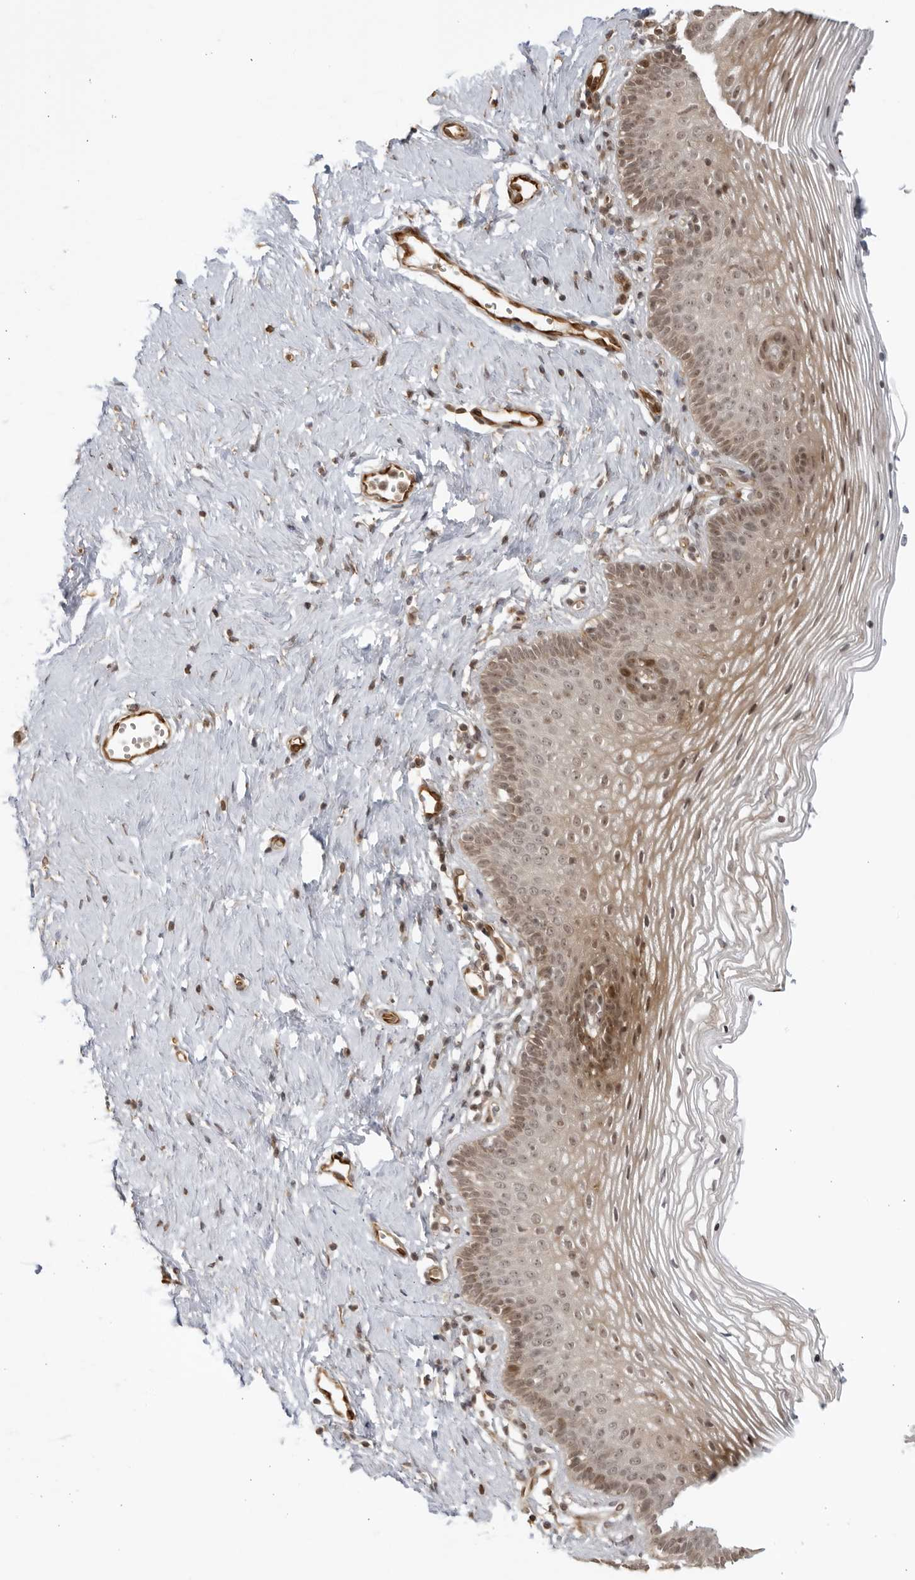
{"staining": {"intensity": "moderate", "quantity": "25%-75%", "location": "cytoplasmic/membranous,nuclear"}, "tissue": "vagina", "cell_type": "Squamous epithelial cells", "image_type": "normal", "snomed": [{"axis": "morphology", "description": "Normal tissue, NOS"}, {"axis": "topography", "description": "Vagina"}], "caption": "Protein analysis of normal vagina reveals moderate cytoplasmic/membranous,nuclear staining in approximately 25%-75% of squamous epithelial cells.", "gene": "TCF21", "patient": {"sex": "female", "age": 32}}